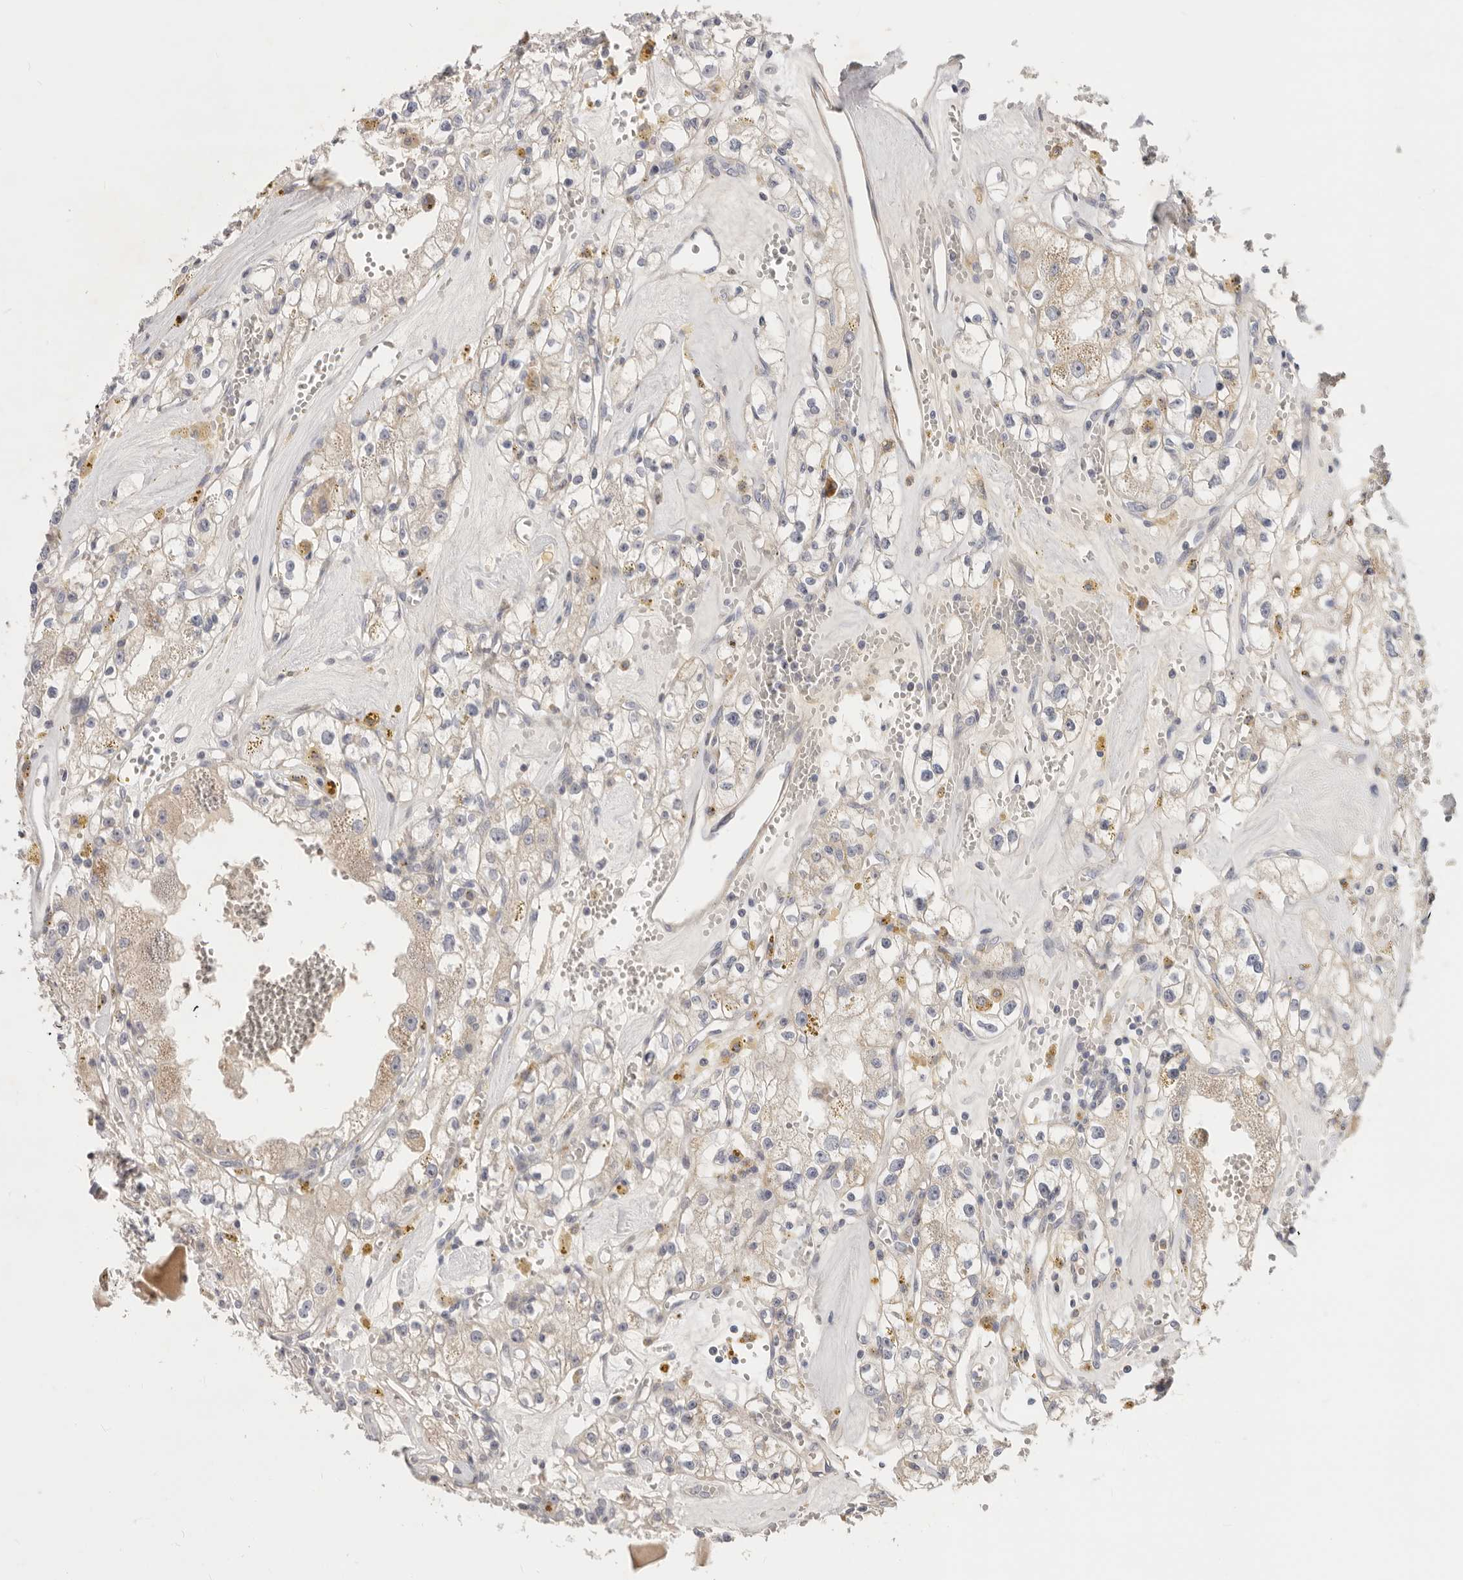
{"staining": {"intensity": "weak", "quantity": "<25%", "location": "cytoplasmic/membranous"}, "tissue": "renal cancer", "cell_type": "Tumor cells", "image_type": "cancer", "snomed": [{"axis": "morphology", "description": "Adenocarcinoma, NOS"}, {"axis": "topography", "description": "Kidney"}], "caption": "Immunohistochemistry of renal cancer demonstrates no positivity in tumor cells. The staining was performed using DAB to visualize the protein expression in brown, while the nuclei were stained in blue with hematoxylin (Magnification: 20x).", "gene": "TFB2M", "patient": {"sex": "male", "age": 56}}